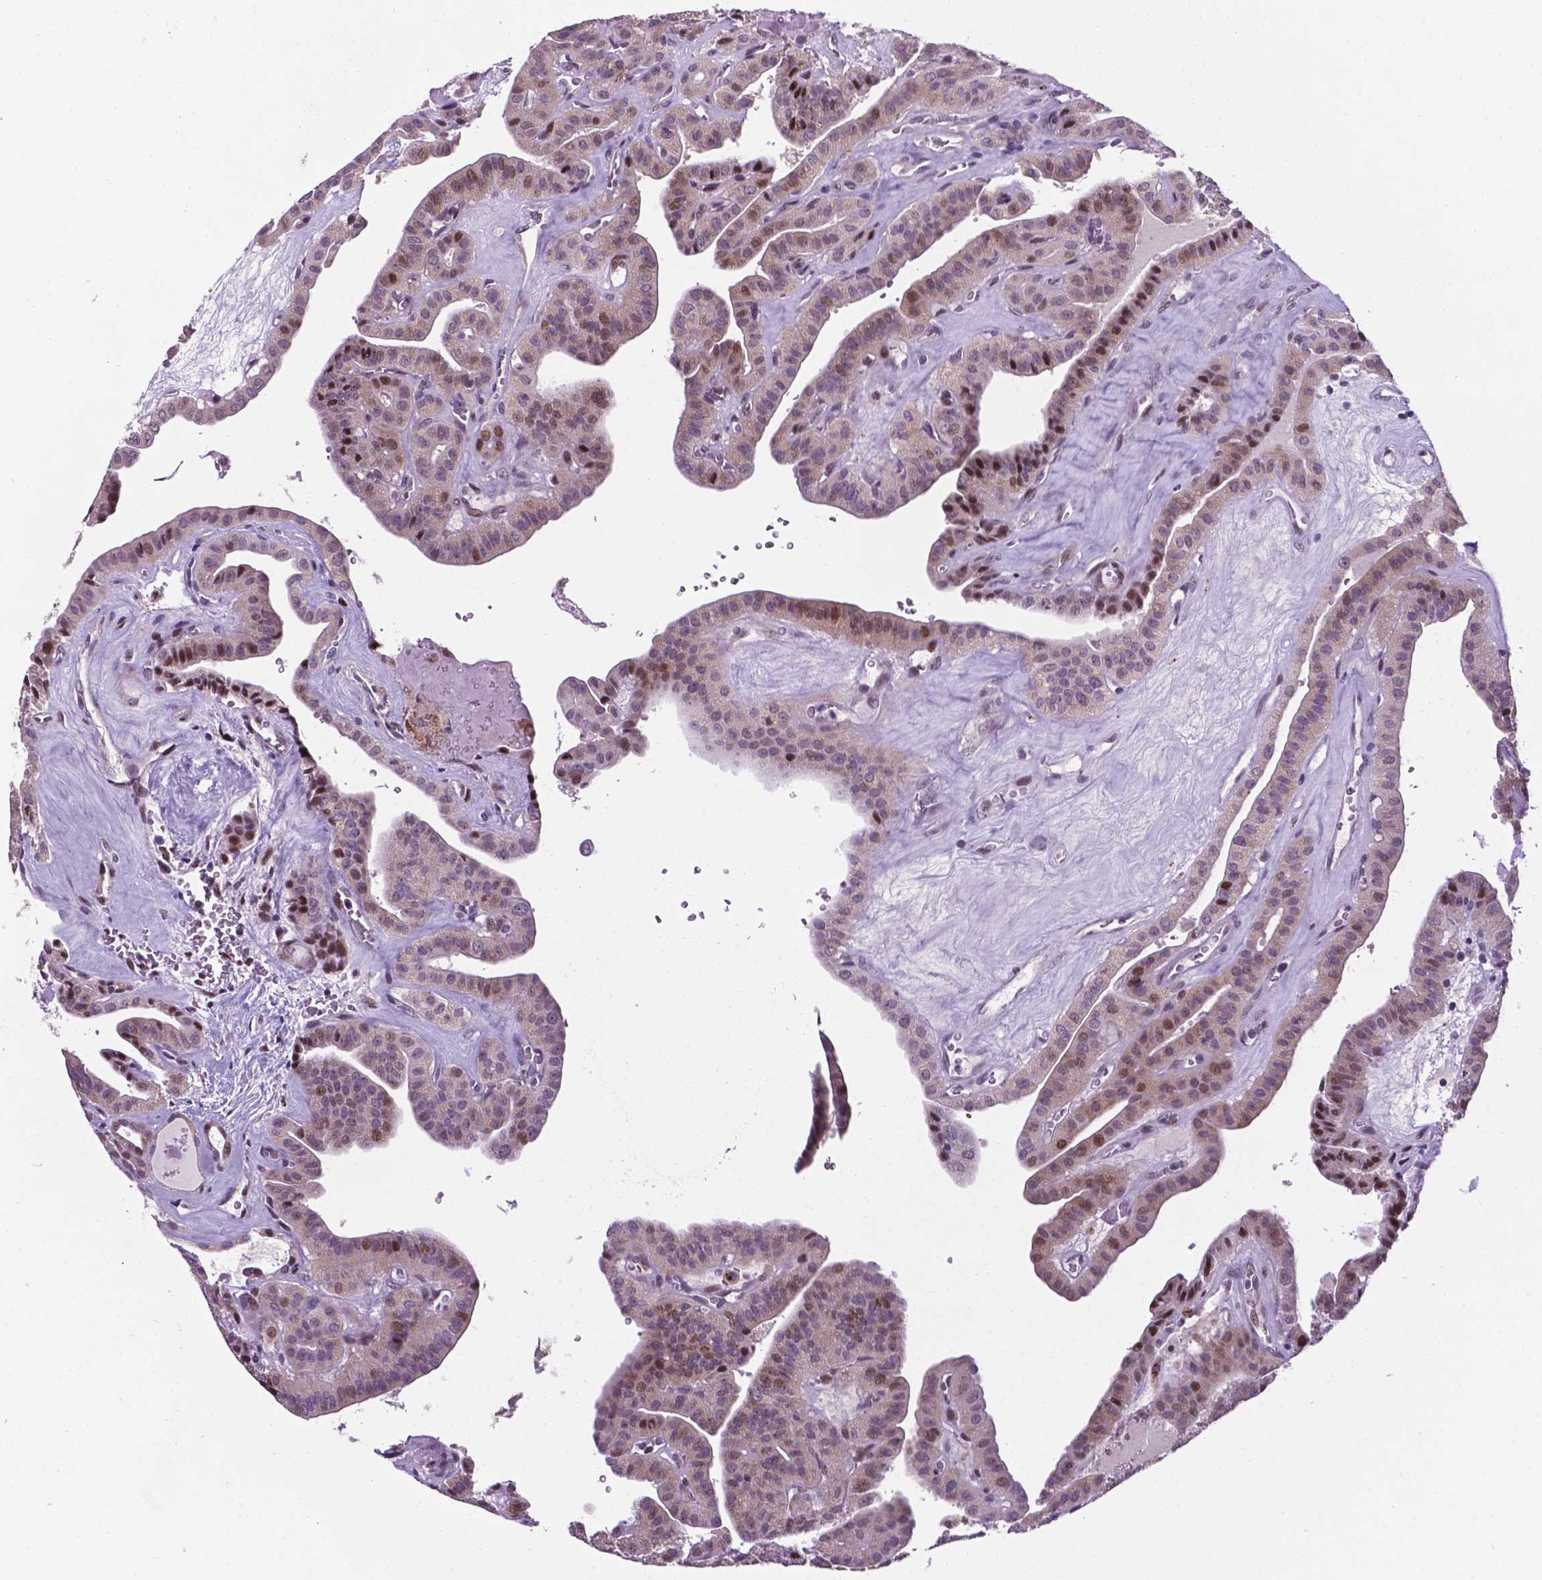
{"staining": {"intensity": "moderate", "quantity": "<25%", "location": "nuclear"}, "tissue": "thyroid cancer", "cell_type": "Tumor cells", "image_type": "cancer", "snomed": [{"axis": "morphology", "description": "Papillary adenocarcinoma, NOS"}, {"axis": "topography", "description": "Thyroid gland"}], "caption": "An image showing moderate nuclear expression in approximately <25% of tumor cells in papillary adenocarcinoma (thyroid), as visualized by brown immunohistochemical staining.", "gene": "SMAD3", "patient": {"sex": "male", "age": 52}}